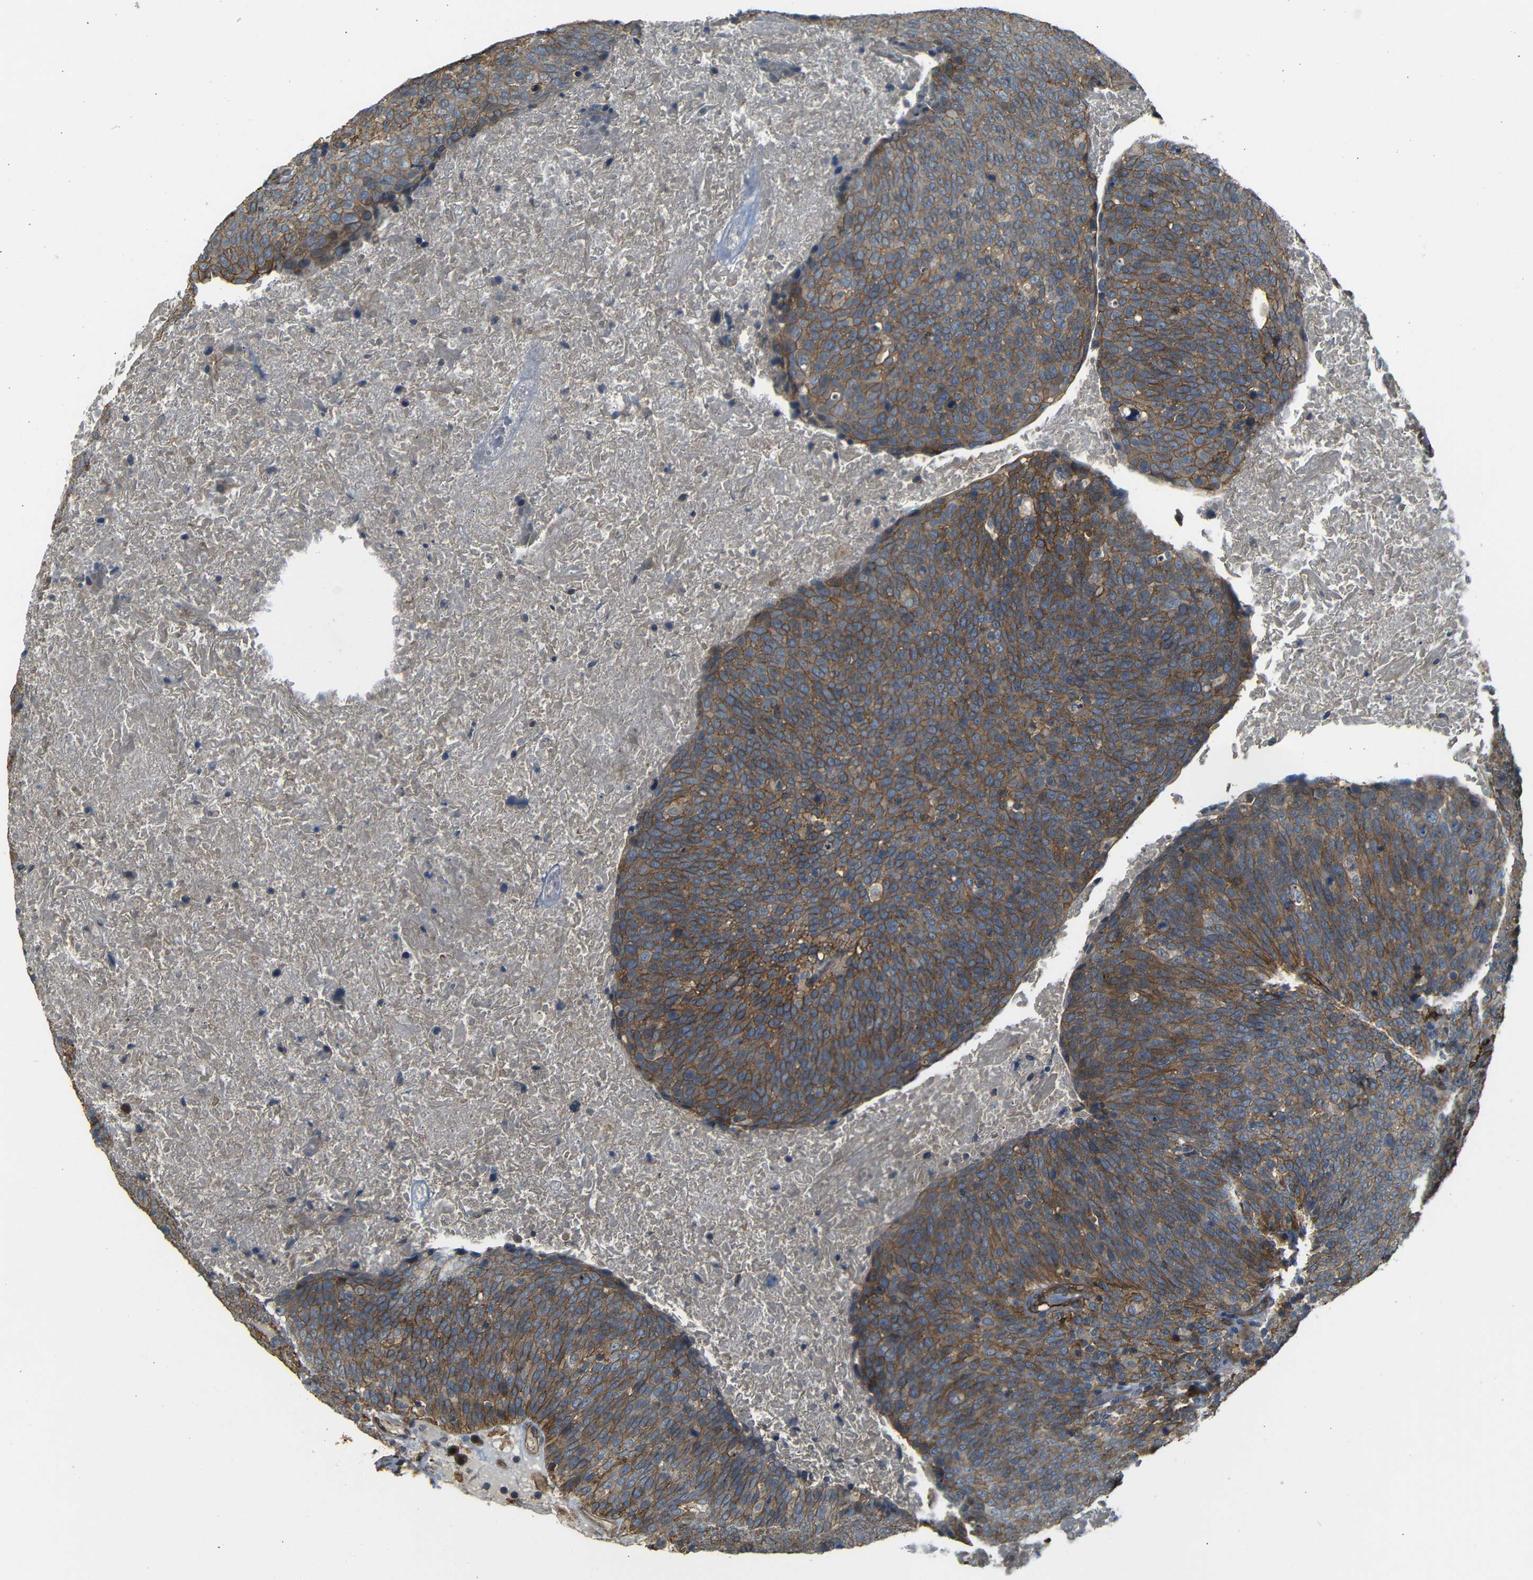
{"staining": {"intensity": "moderate", "quantity": ">75%", "location": "cytoplasmic/membranous"}, "tissue": "head and neck cancer", "cell_type": "Tumor cells", "image_type": "cancer", "snomed": [{"axis": "morphology", "description": "Squamous cell carcinoma, NOS"}, {"axis": "morphology", "description": "Squamous cell carcinoma, metastatic, NOS"}, {"axis": "topography", "description": "Lymph node"}, {"axis": "topography", "description": "Head-Neck"}], "caption": "Head and neck cancer stained for a protein (brown) displays moderate cytoplasmic/membranous positive positivity in about >75% of tumor cells.", "gene": "RELL1", "patient": {"sex": "male", "age": 62}}